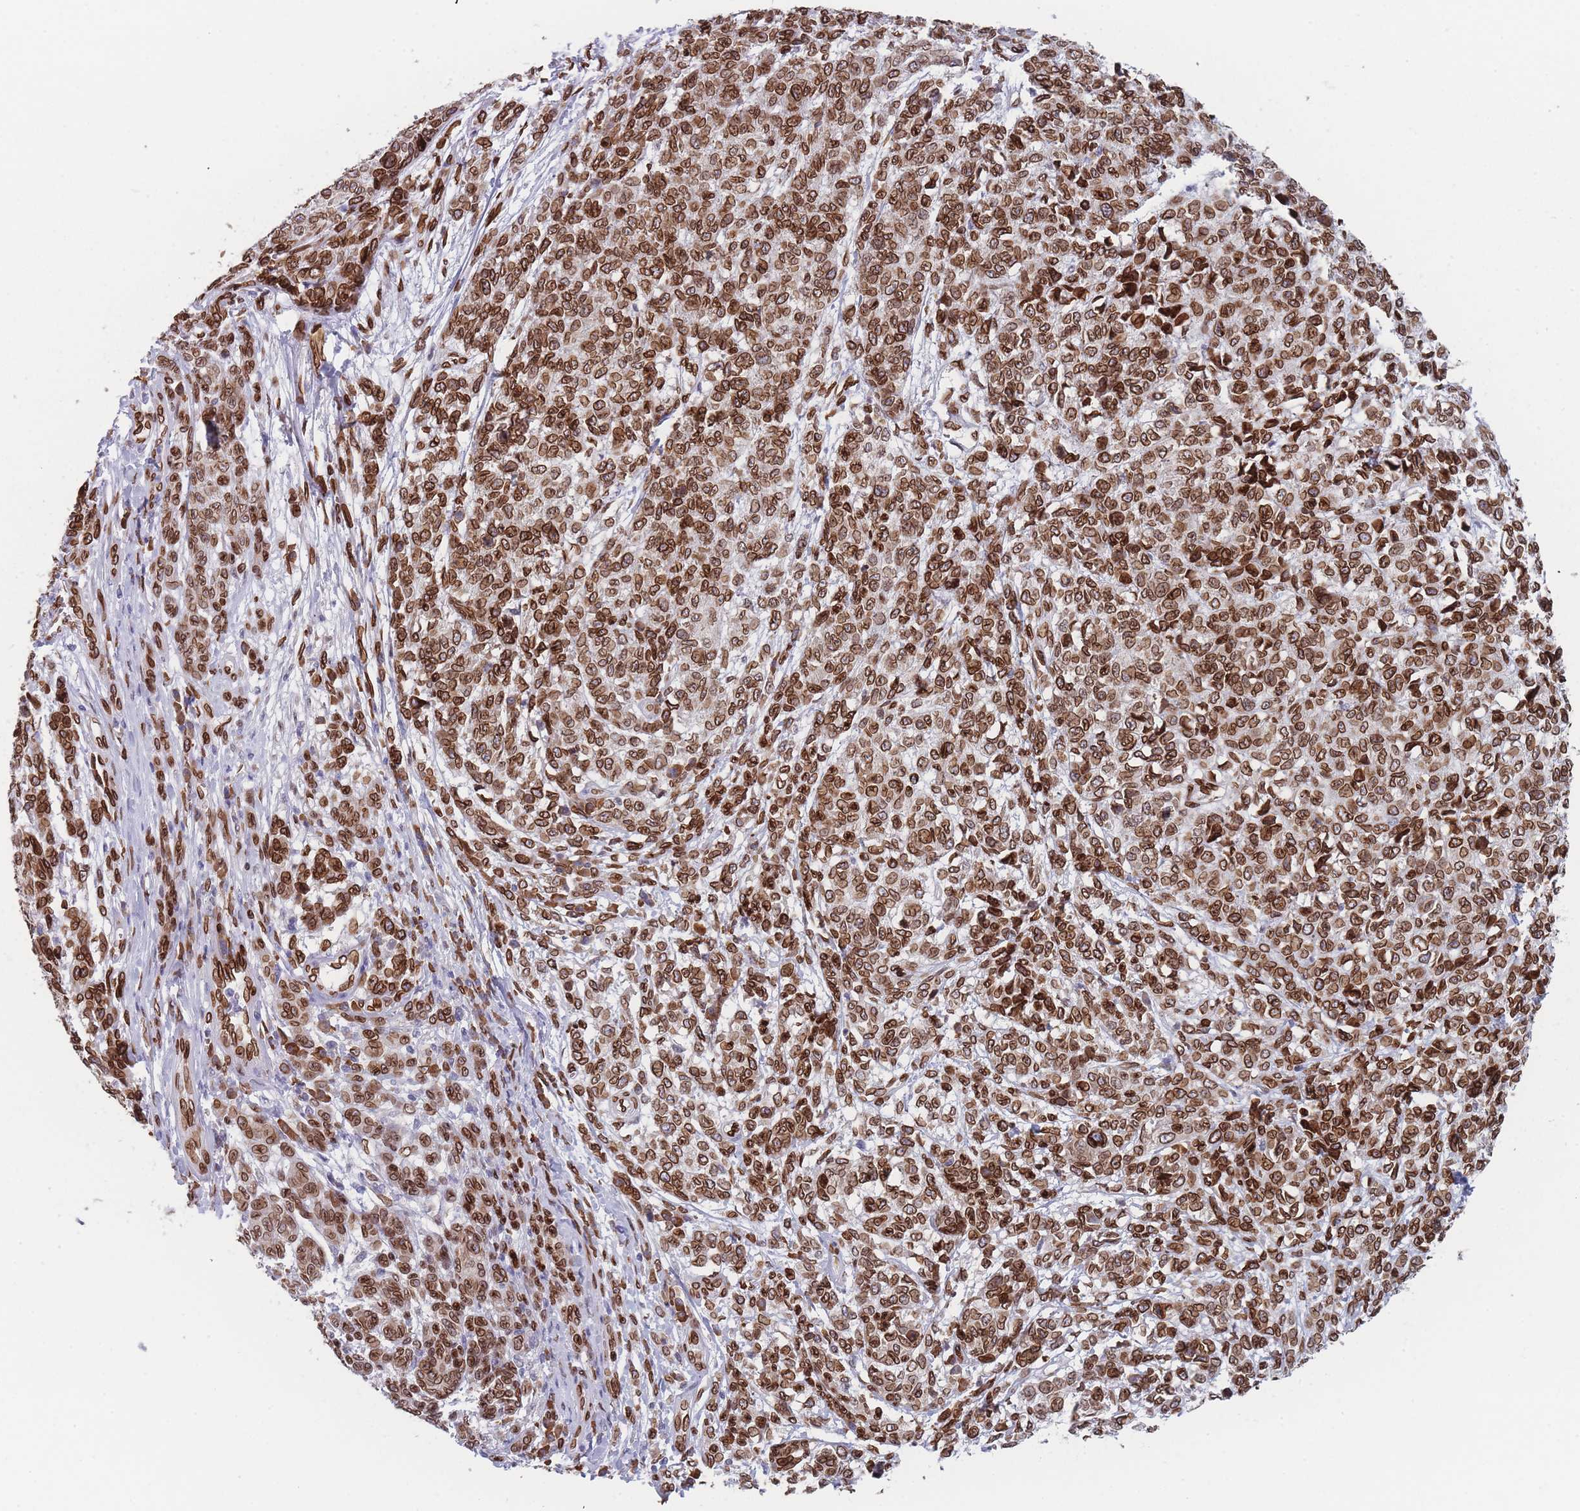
{"staining": {"intensity": "strong", "quantity": ">75%", "location": "cytoplasmic/membranous,nuclear"}, "tissue": "melanoma", "cell_type": "Tumor cells", "image_type": "cancer", "snomed": [{"axis": "morphology", "description": "Malignant melanoma, NOS"}, {"axis": "topography", "description": "Skin"}], "caption": "Human melanoma stained with a brown dye demonstrates strong cytoplasmic/membranous and nuclear positive positivity in approximately >75% of tumor cells.", "gene": "ZBTB1", "patient": {"sex": "male", "age": 49}}